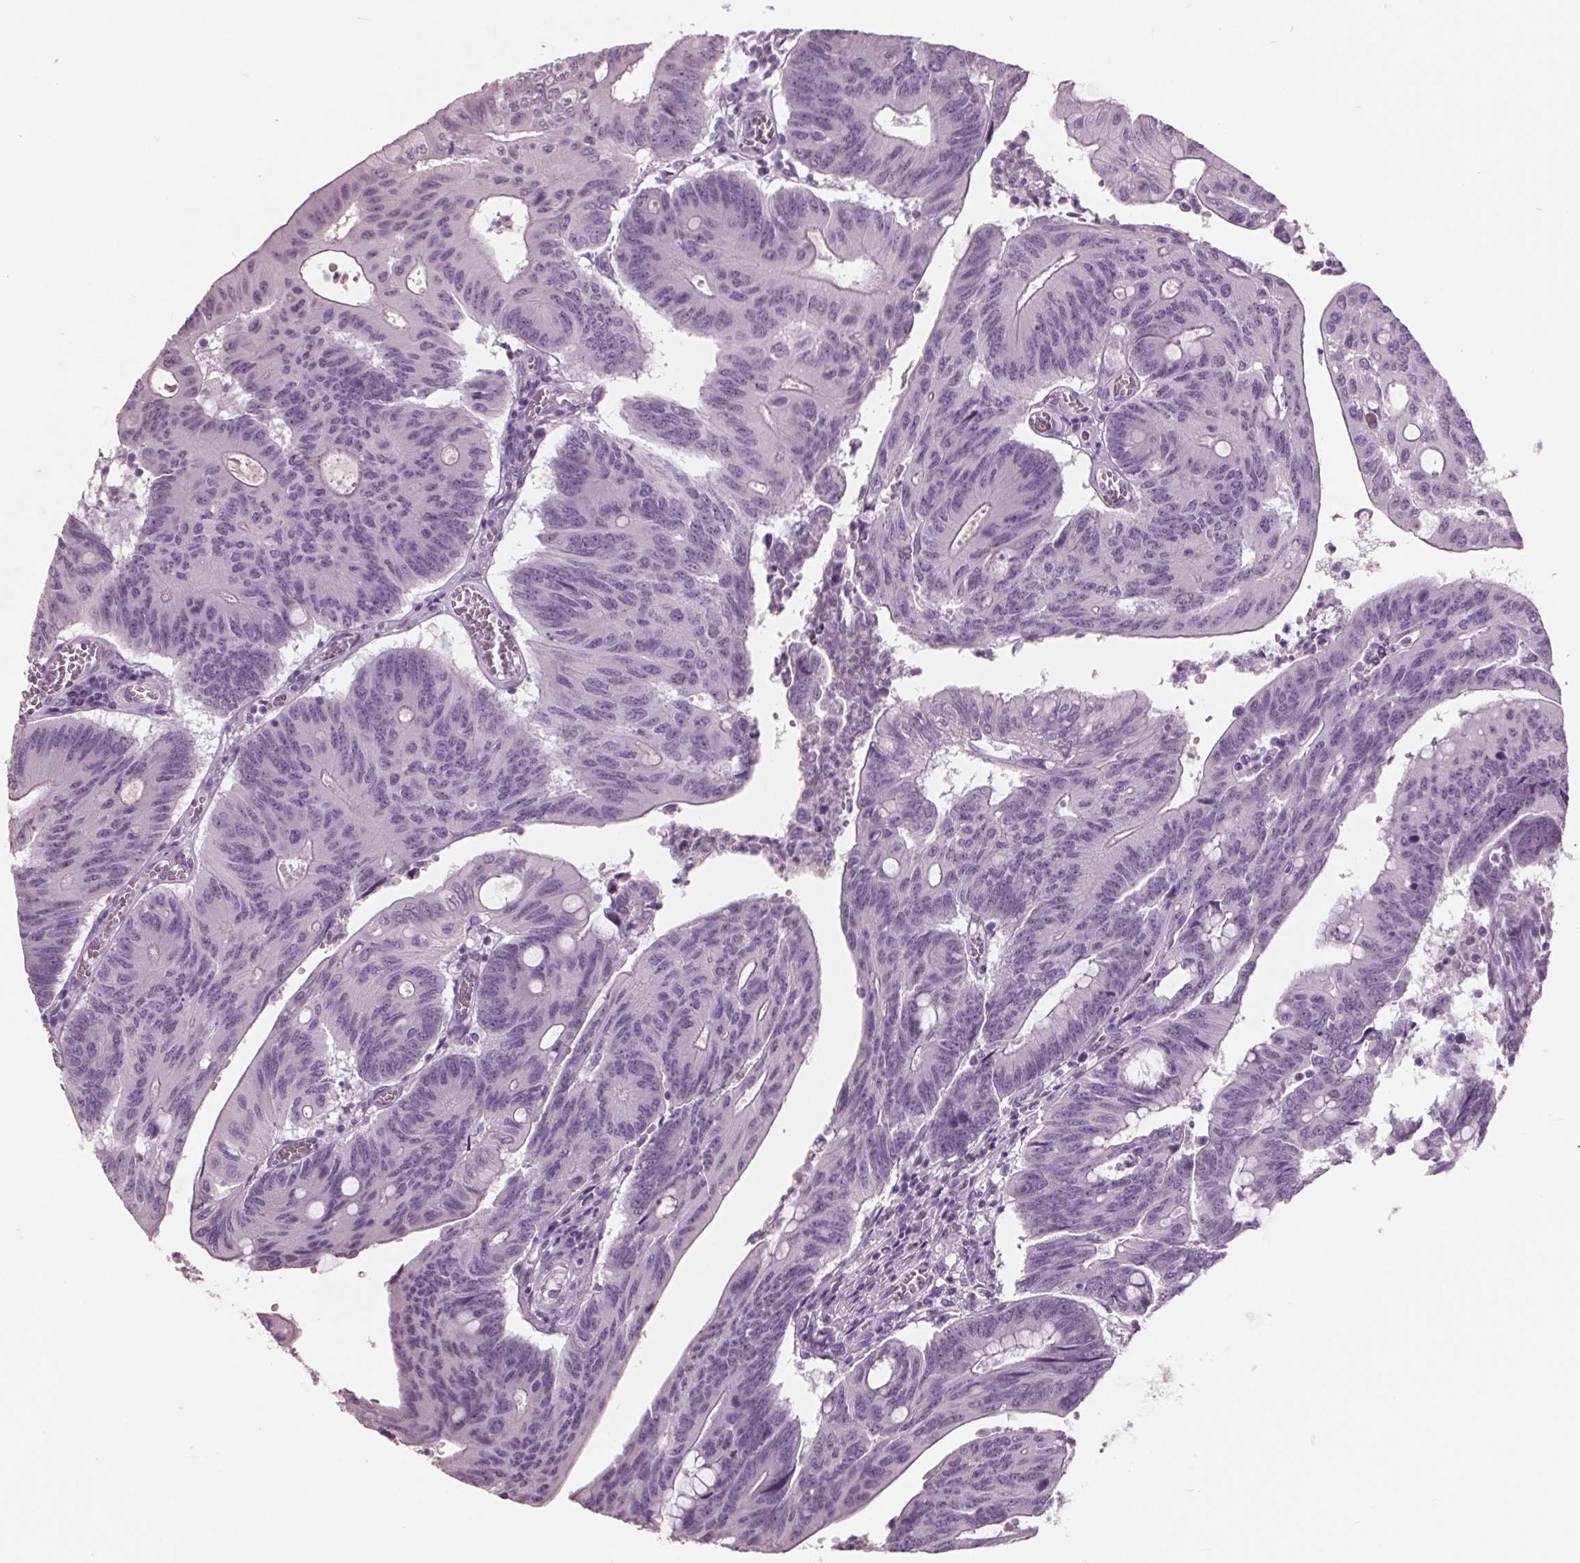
{"staining": {"intensity": "negative", "quantity": "none", "location": "none"}, "tissue": "colorectal cancer", "cell_type": "Tumor cells", "image_type": "cancer", "snomed": [{"axis": "morphology", "description": "Adenocarcinoma, NOS"}, {"axis": "topography", "description": "Colon"}], "caption": "Colorectal adenocarcinoma was stained to show a protein in brown. There is no significant staining in tumor cells.", "gene": "AMBP", "patient": {"sex": "male", "age": 65}}